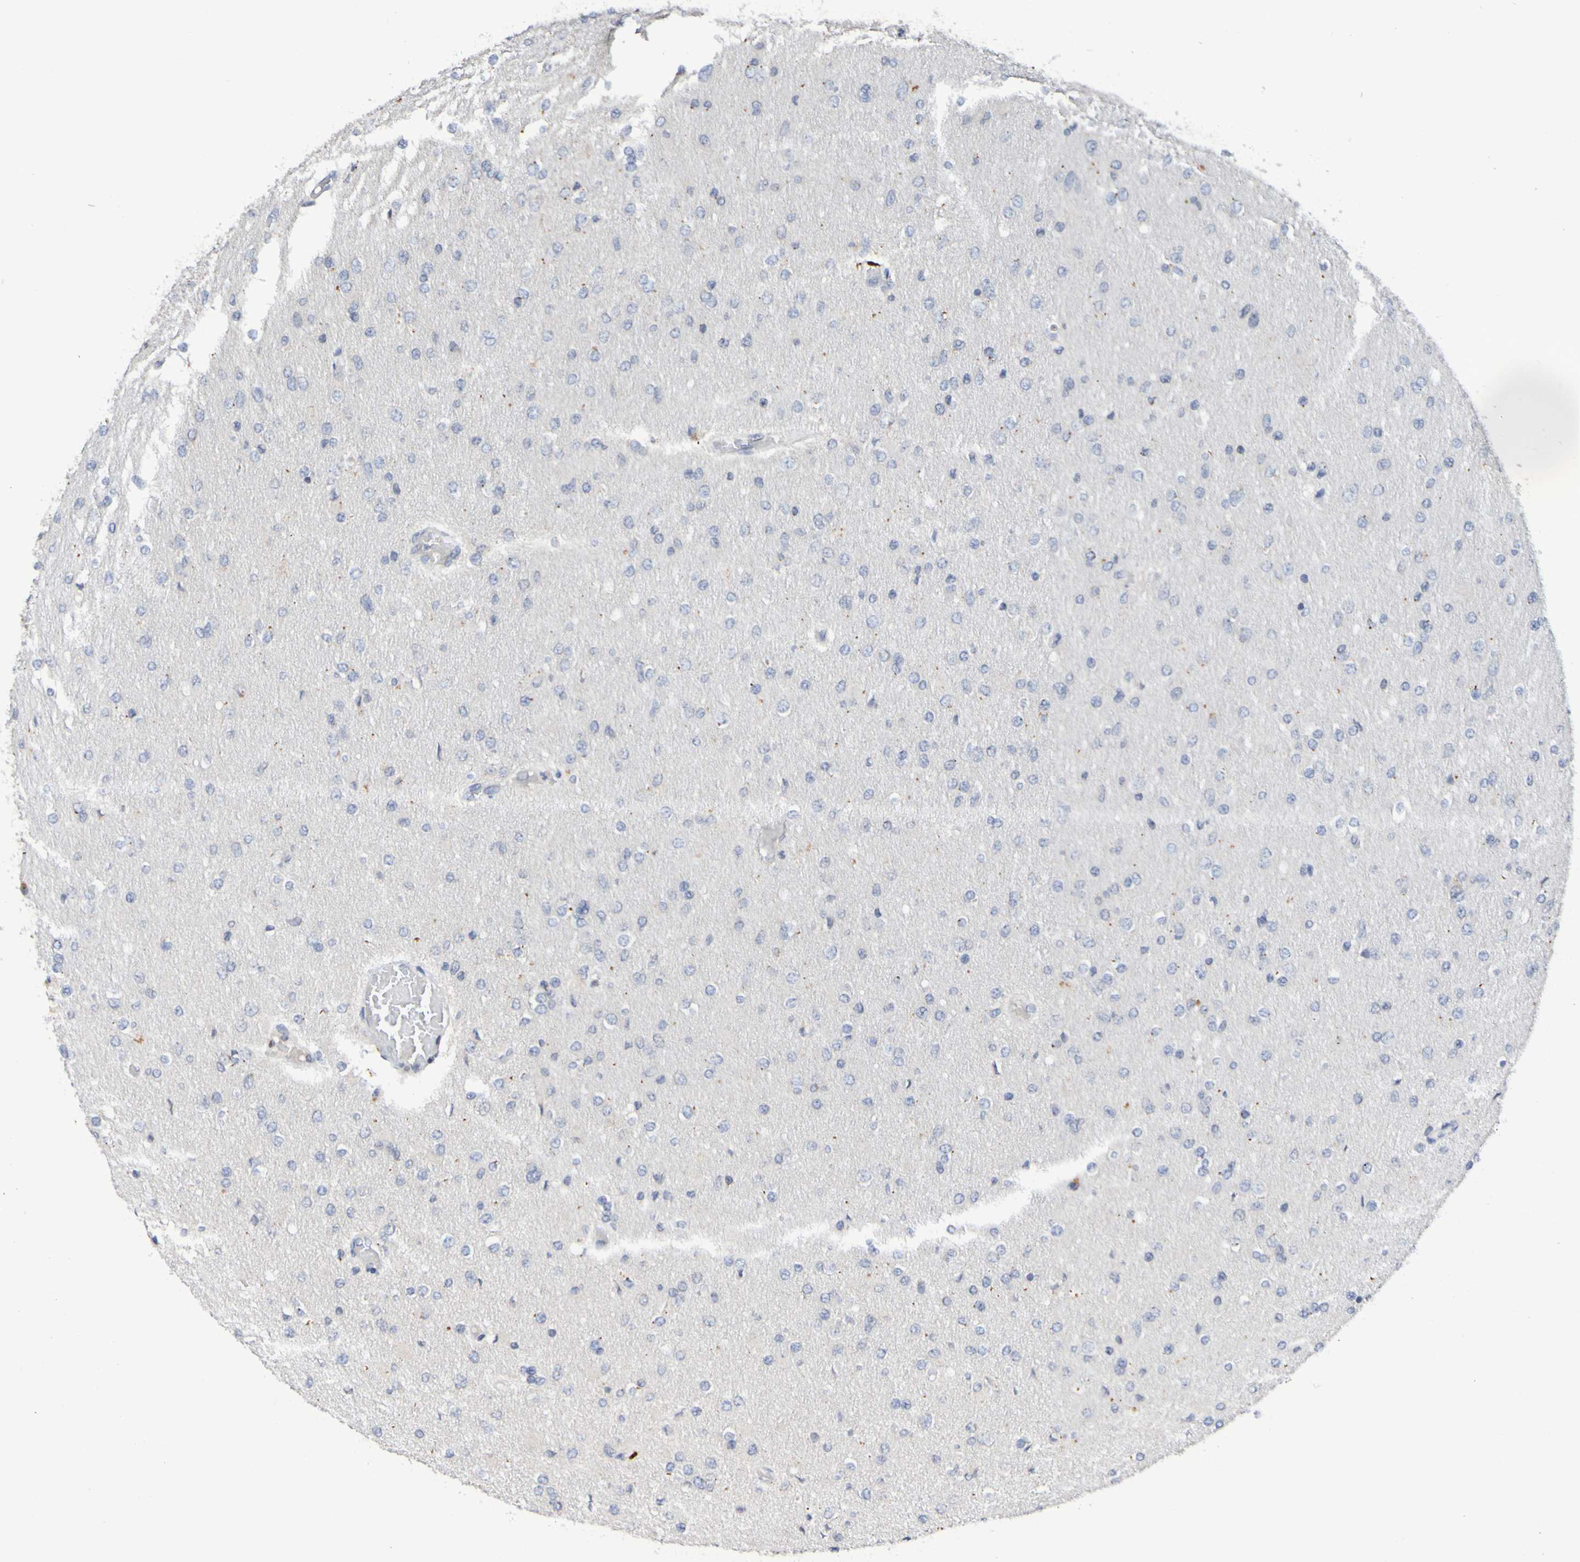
{"staining": {"intensity": "moderate", "quantity": "<25%", "location": "cytoplasmic/membranous"}, "tissue": "glioma", "cell_type": "Tumor cells", "image_type": "cancer", "snomed": [{"axis": "morphology", "description": "Glioma, malignant, High grade"}, {"axis": "topography", "description": "Cerebral cortex"}], "caption": "Moderate cytoplasmic/membranous protein positivity is identified in about <25% of tumor cells in high-grade glioma (malignant).", "gene": "PTP4A2", "patient": {"sex": "female", "age": 36}}